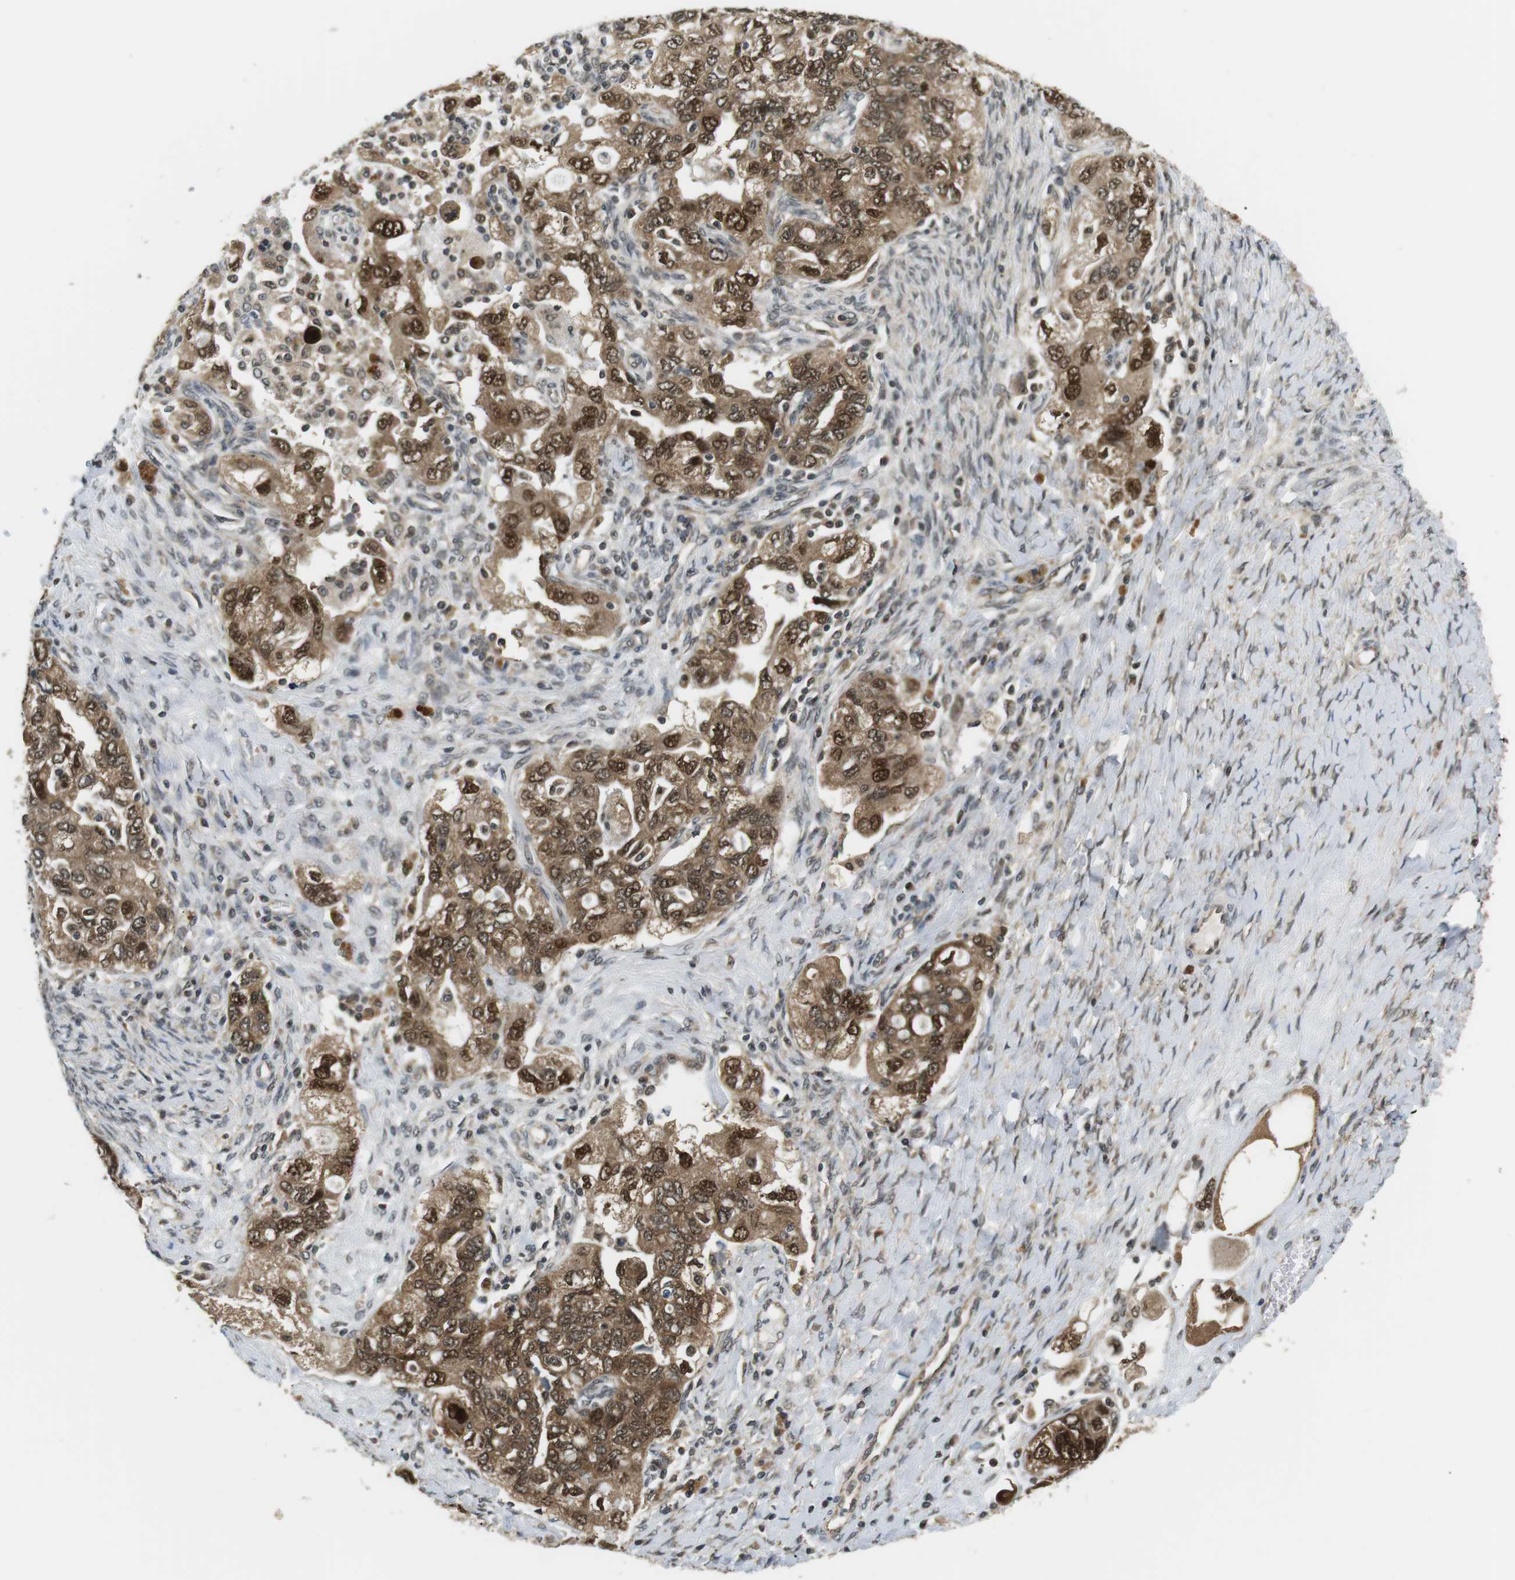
{"staining": {"intensity": "strong", "quantity": ">75%", "location": "cytoplasmic/membranous,nuclear"}, "tissue": "ovarian cancer", "cell_type": "Tumor cells", "image_type": "cancer", "snomed": [{"axis": "morphology", "description": "Carcinoma, NOS"}, {"axis": "morphology", "description": "Cystadenocarcinoma, serous, NOS"}, {"axis": "topography", "description": "Ovary"}], "caption": "There is high levels of strong cytoplasmic/membranous and nuclear expression in tumor cells of ovarian cancer (carcinoma), as demonstrated by immunohistochemical staining (brown color).", "gene": "CSNK2B", "patient": {"sex": "female", "age": 69}}